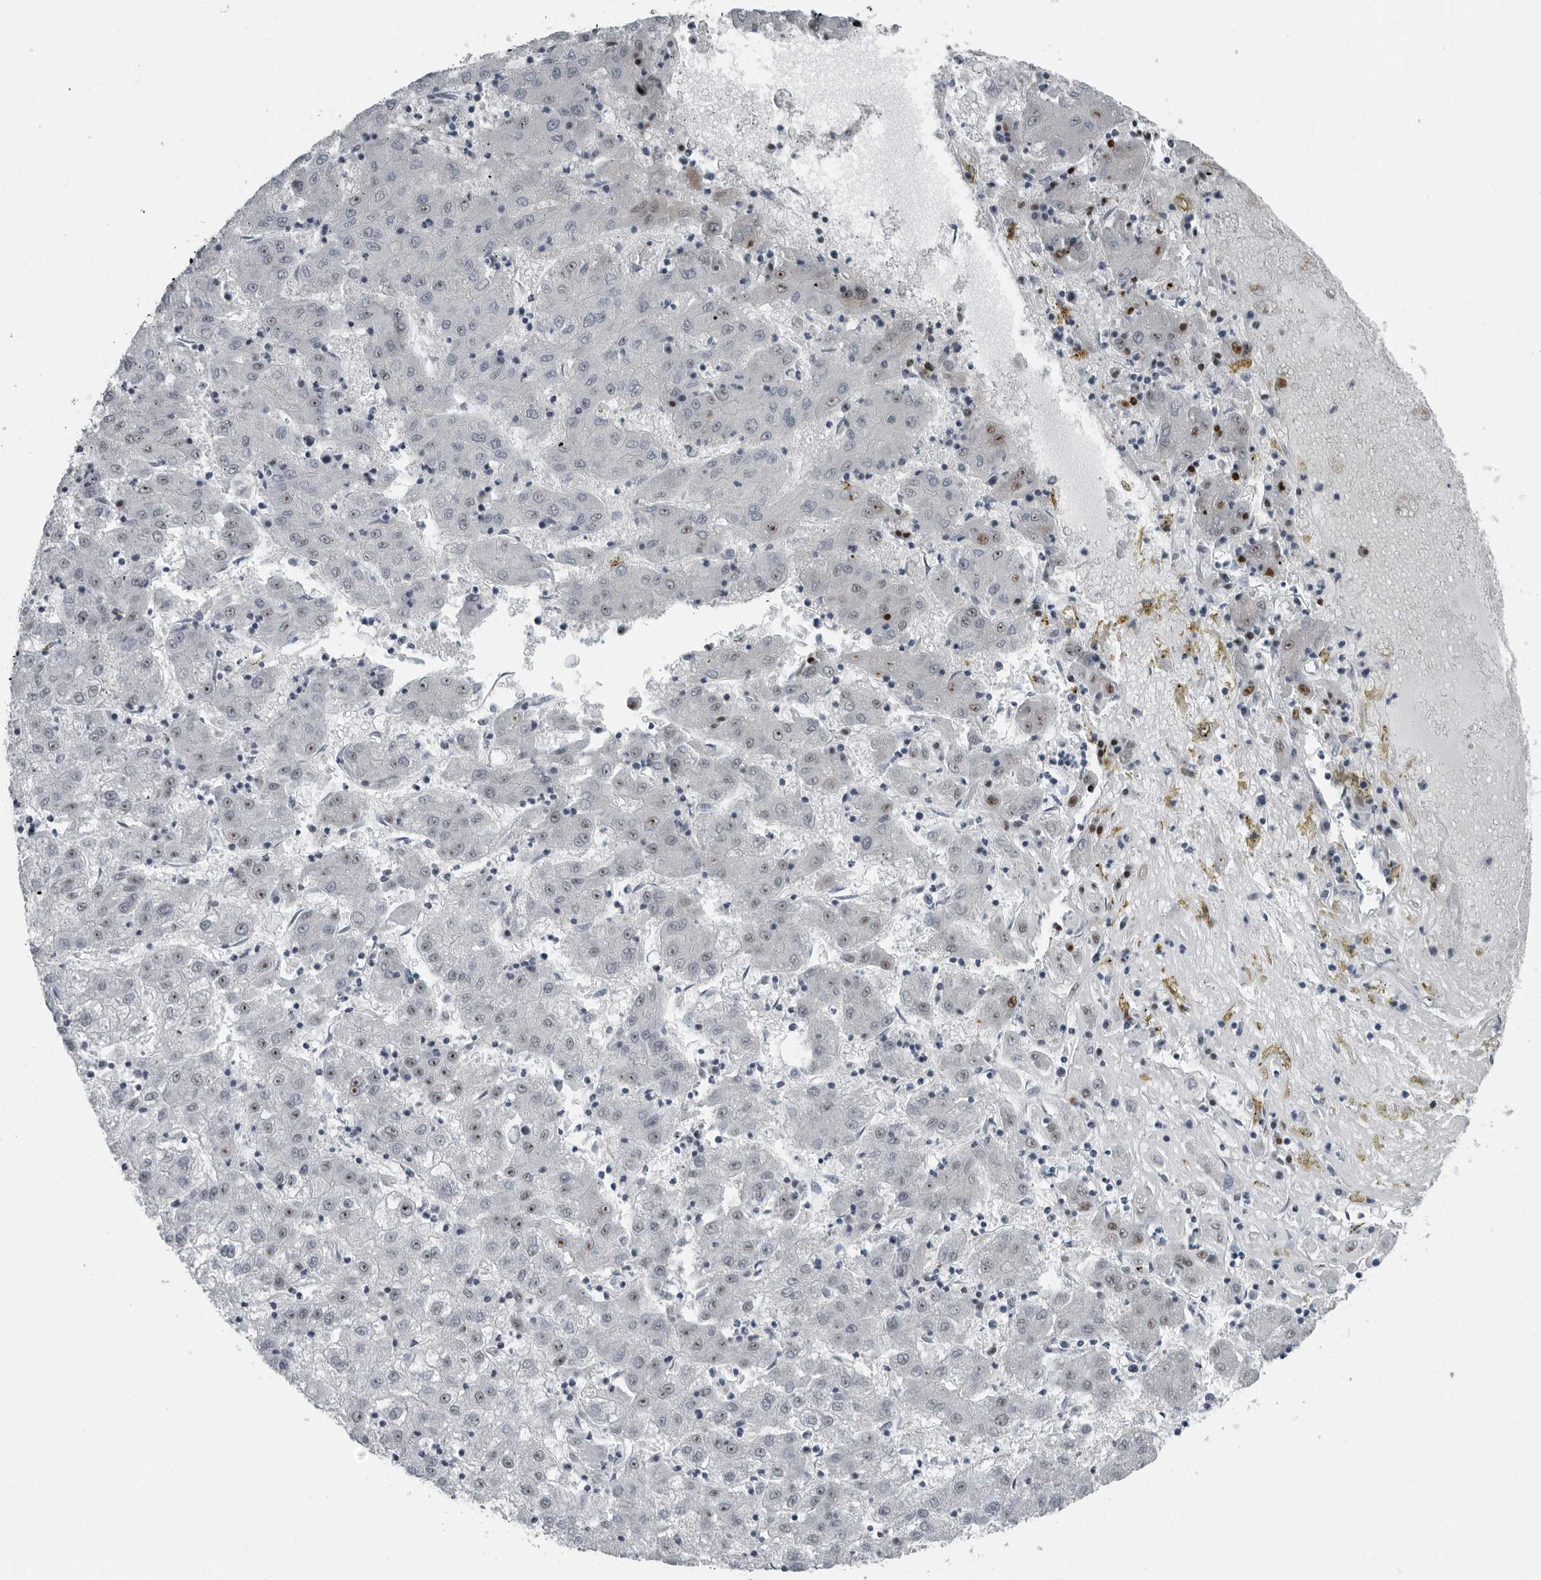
{"staining": {"intensity": "moderate", "quantity": "<25%", "location": "nuclear"}, "tissue": "liver cancer", "cell_type": "Tumor cells", "image_type": "cancer", "snomed": [{"axis": "morphology", "description": "Carcinoma, Hepatocellular, NOS"}, {"axis": "topography", "description": "Liver"}], "caption": "Protein expression analysis of liver cancer (hepatocellular carcinoma) reveals moderate nuclear staining in approximately <25% of tumor cells.", "gene": "PDCD11", "patient": {"sex": "male", "age": 72}}